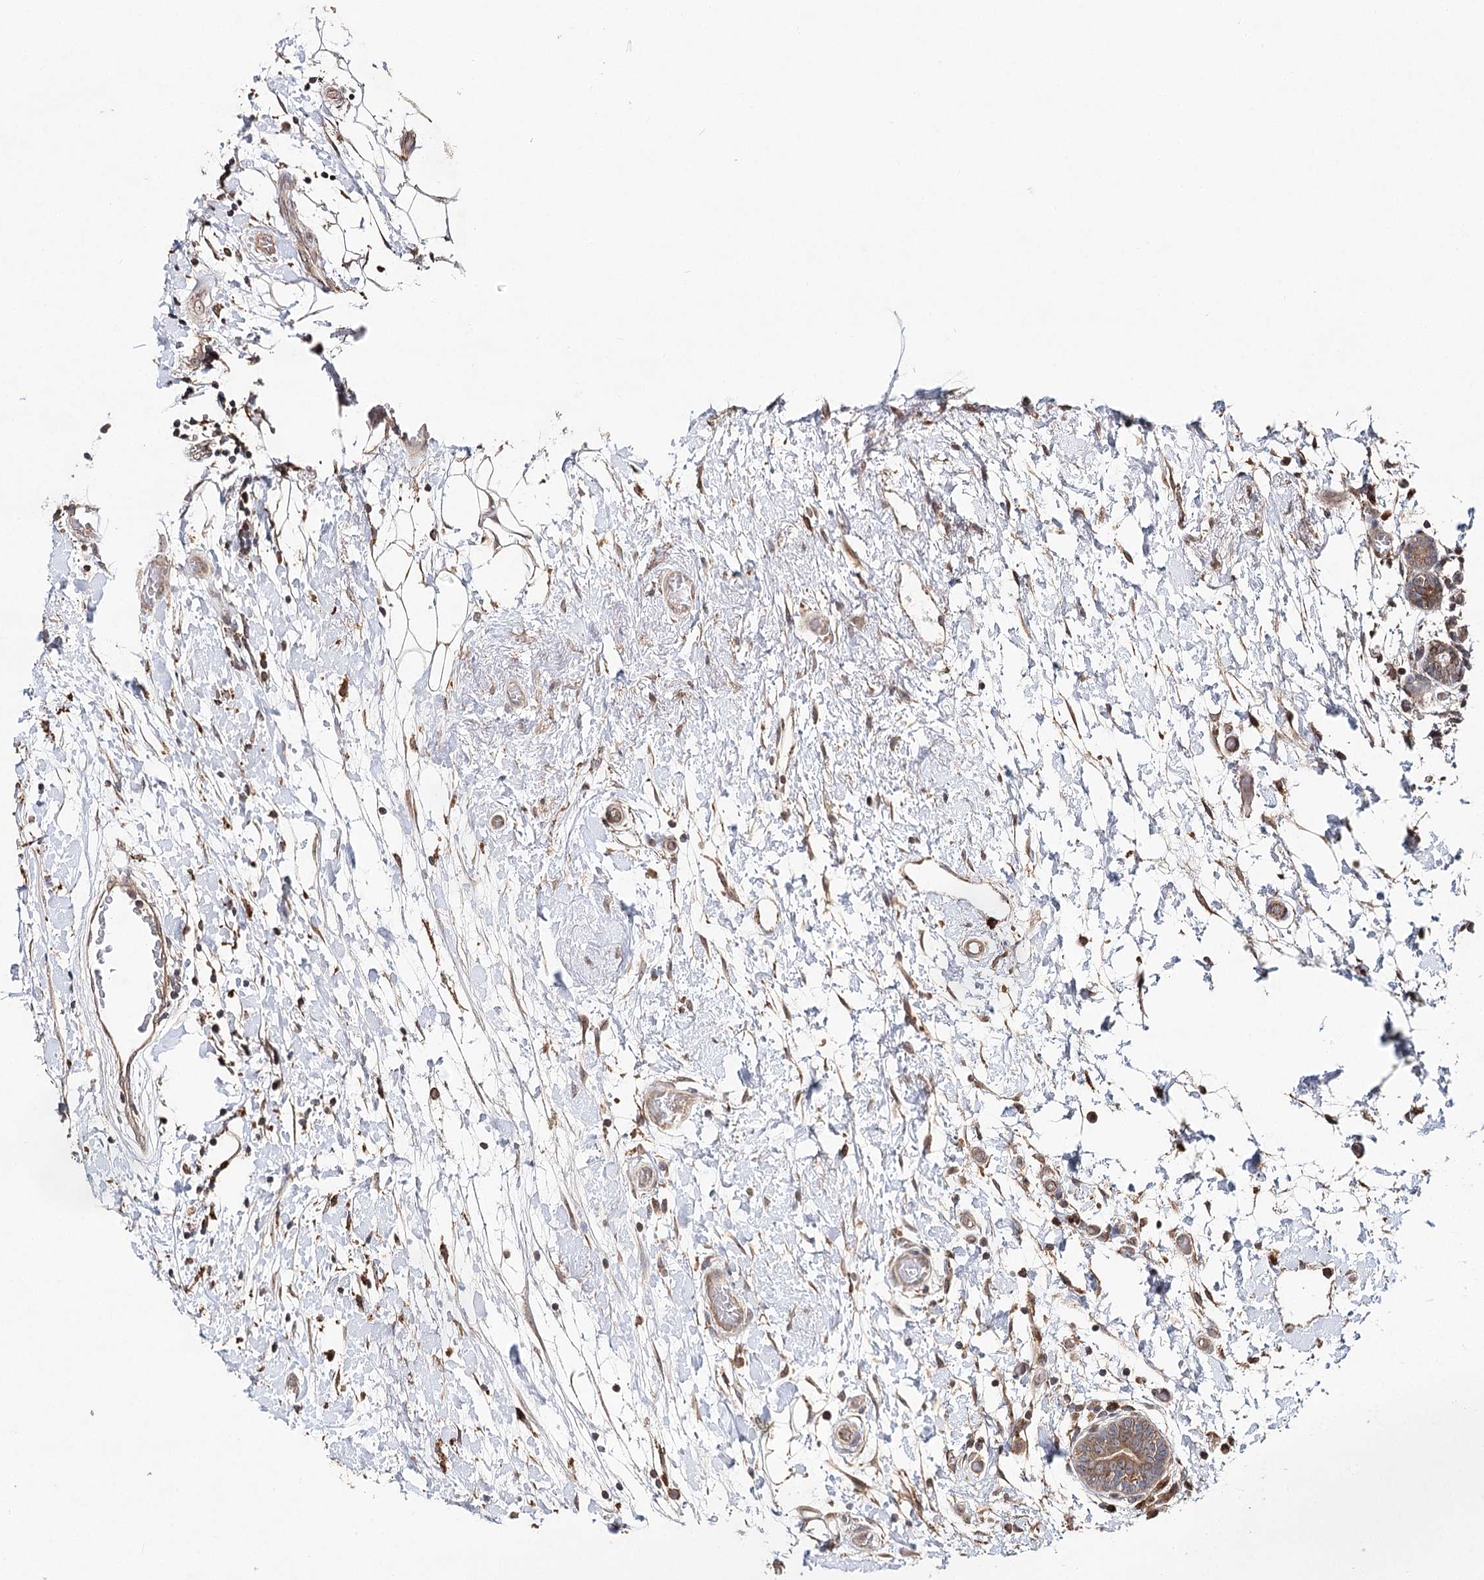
{"staining": {"intensity": "moderate", "quantity": ">75%", "location": "cytoplasmic/membranous"}, "tissue": "breast cancer", "cell_type": "Tumor cells", "image_type": "cancer", "snomed": [{"axis": "morphology", "description": "Duct carcinoma"}, {"axis": "topography", "description": "Breast"}], "caption": "The micrograph displays immunohistochemical staining of infiltrating ductal carcinoma (breast). There is moderate cytoplasmic/membranous positivity is present in approximately >75% of tumor cells.", "gene": "DMXL1", "patient": {"sex": "female", "age": 62}}